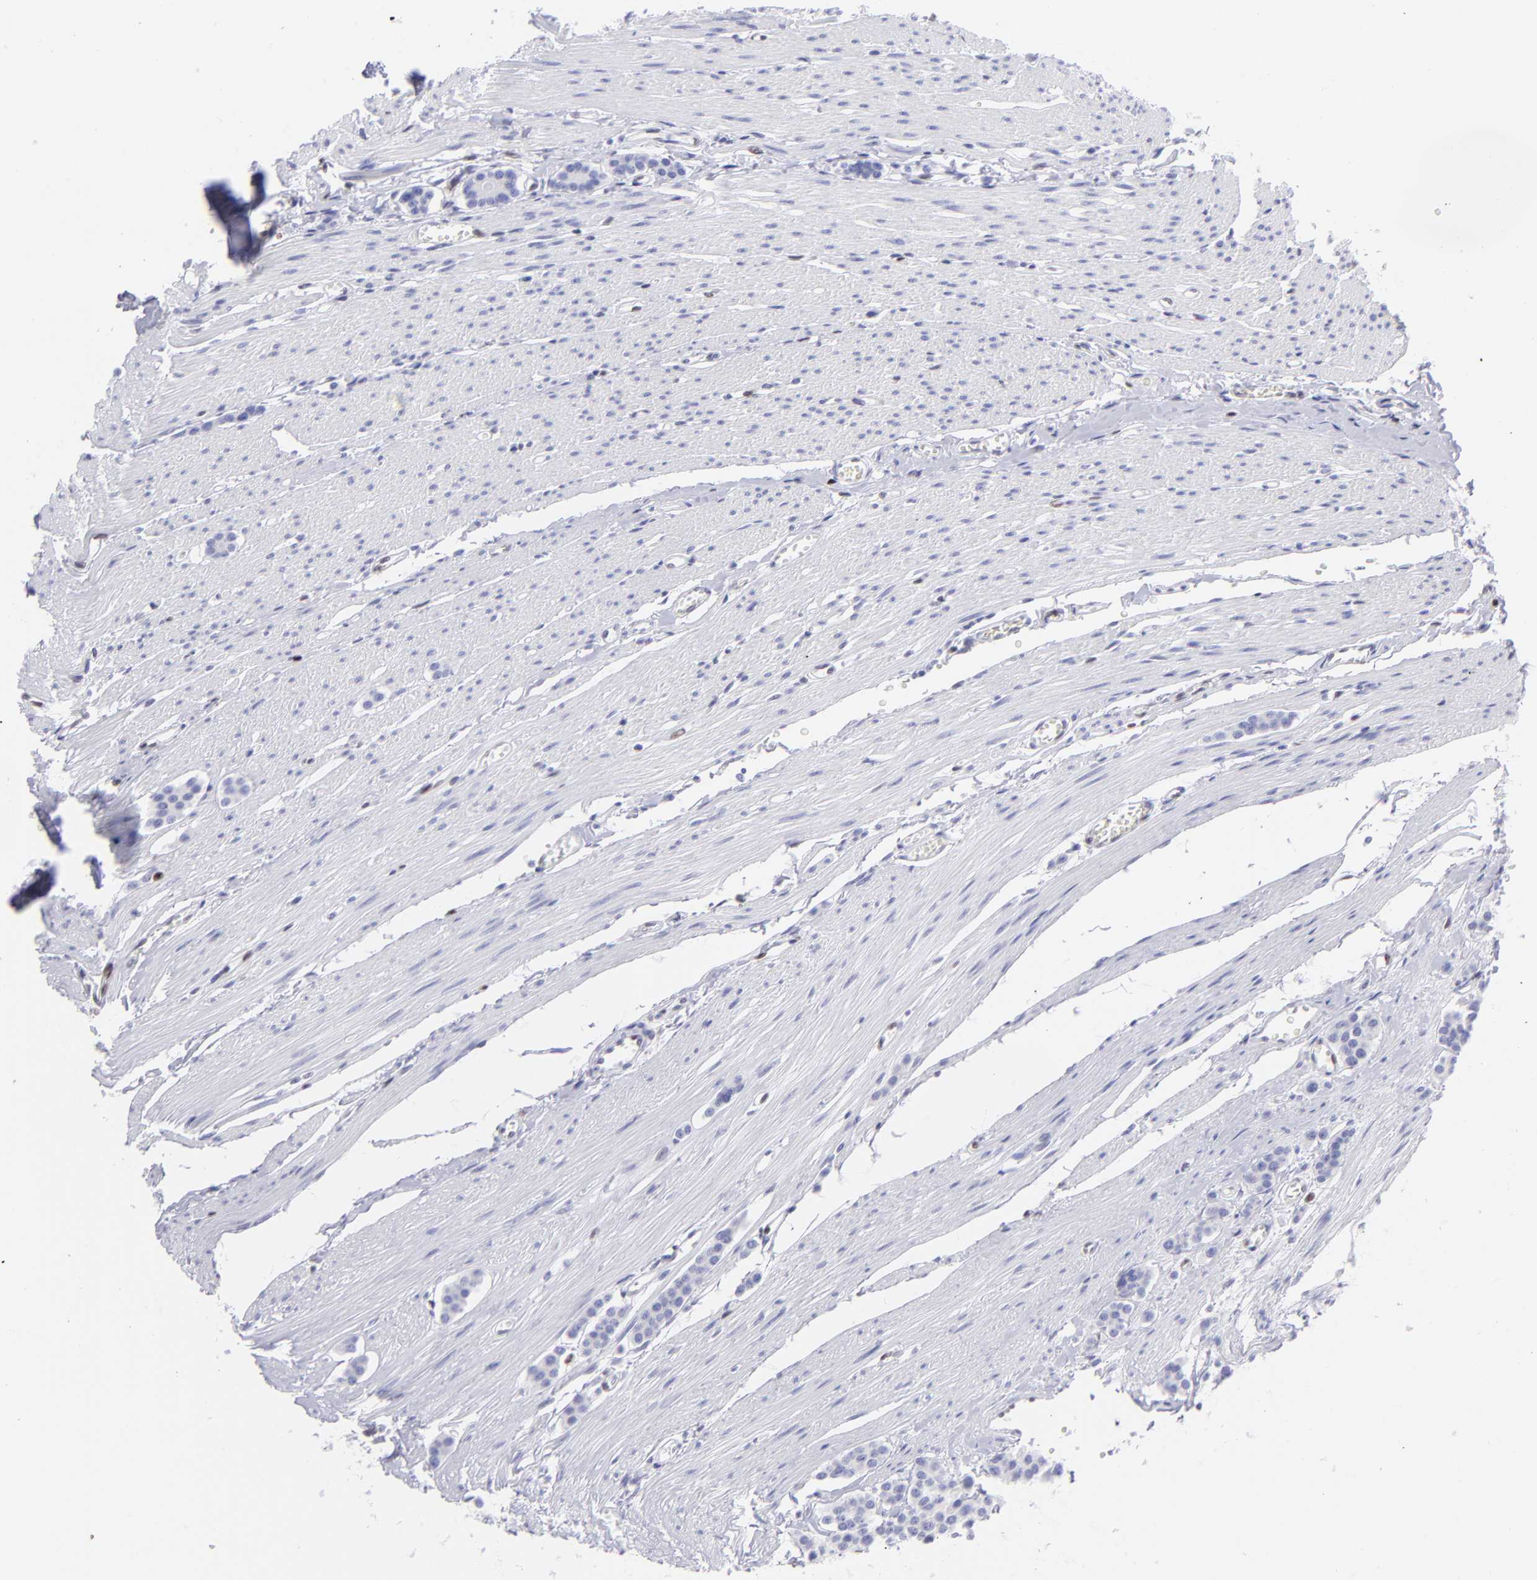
{"staining": {"intensity": "negative", "quantity": "none", "location": "none"}, "tissue": "carcinoid", "cell_type": "Tumor cells", "image_type": "cancer", "snomed": [{"axis": "morphology", "description": "Carcinoid, malignant, NOS"}, {"axis": "topography", "description": "Small intestine"}], "caption": "Immunohistochemical staining of carcinoid shows no significant expression in tumor cells.", "gene": "ETS1", "patient": {"sex": "male", "age": 60}}